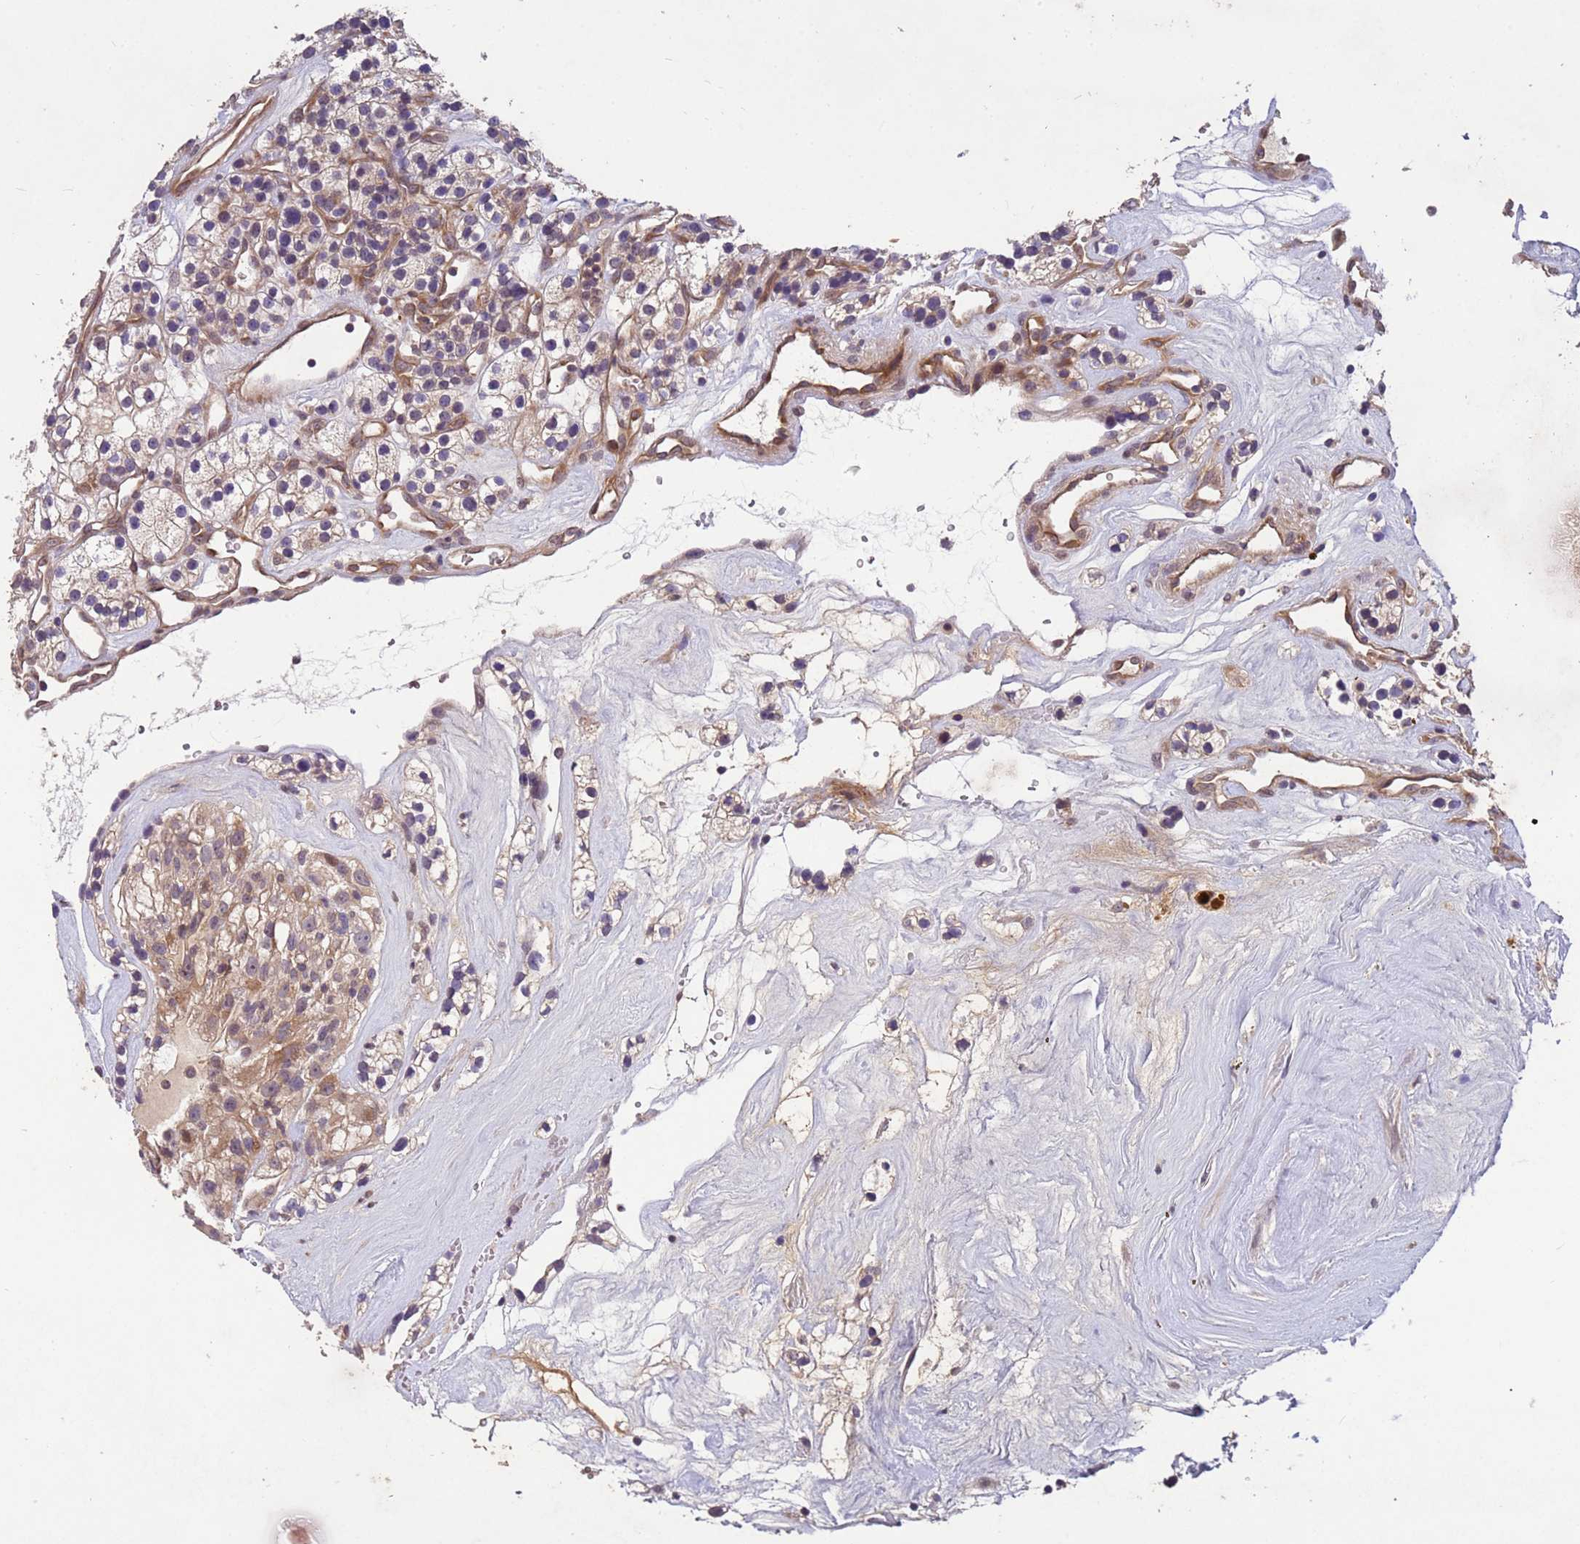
{"staining": {"intensity": "moderate", "quantity": "<25%", "location": "cytoplasmic/membranous"}, "tissue": "renal cancer", "cell_type": "Tumor cells", "image_type": "cancer", "snomed": [{"axis": "morphology", "description": "Adenocarcinoma, NOS"}, {"axis": "topography", "description": "Kidney"}], "caption": "A brown stain shows moderate cytoplasmic/membranous staining of a protein in adenocarcinoma (renal) tumor cells. The staining was performed using DAB to visualize the protein expression in brown, while the nuclei were stained in blue with hematoxylin (Magnification: 20x).", "gene": "PPP2CB", "patient": {"sex": "female", "age": 57}}